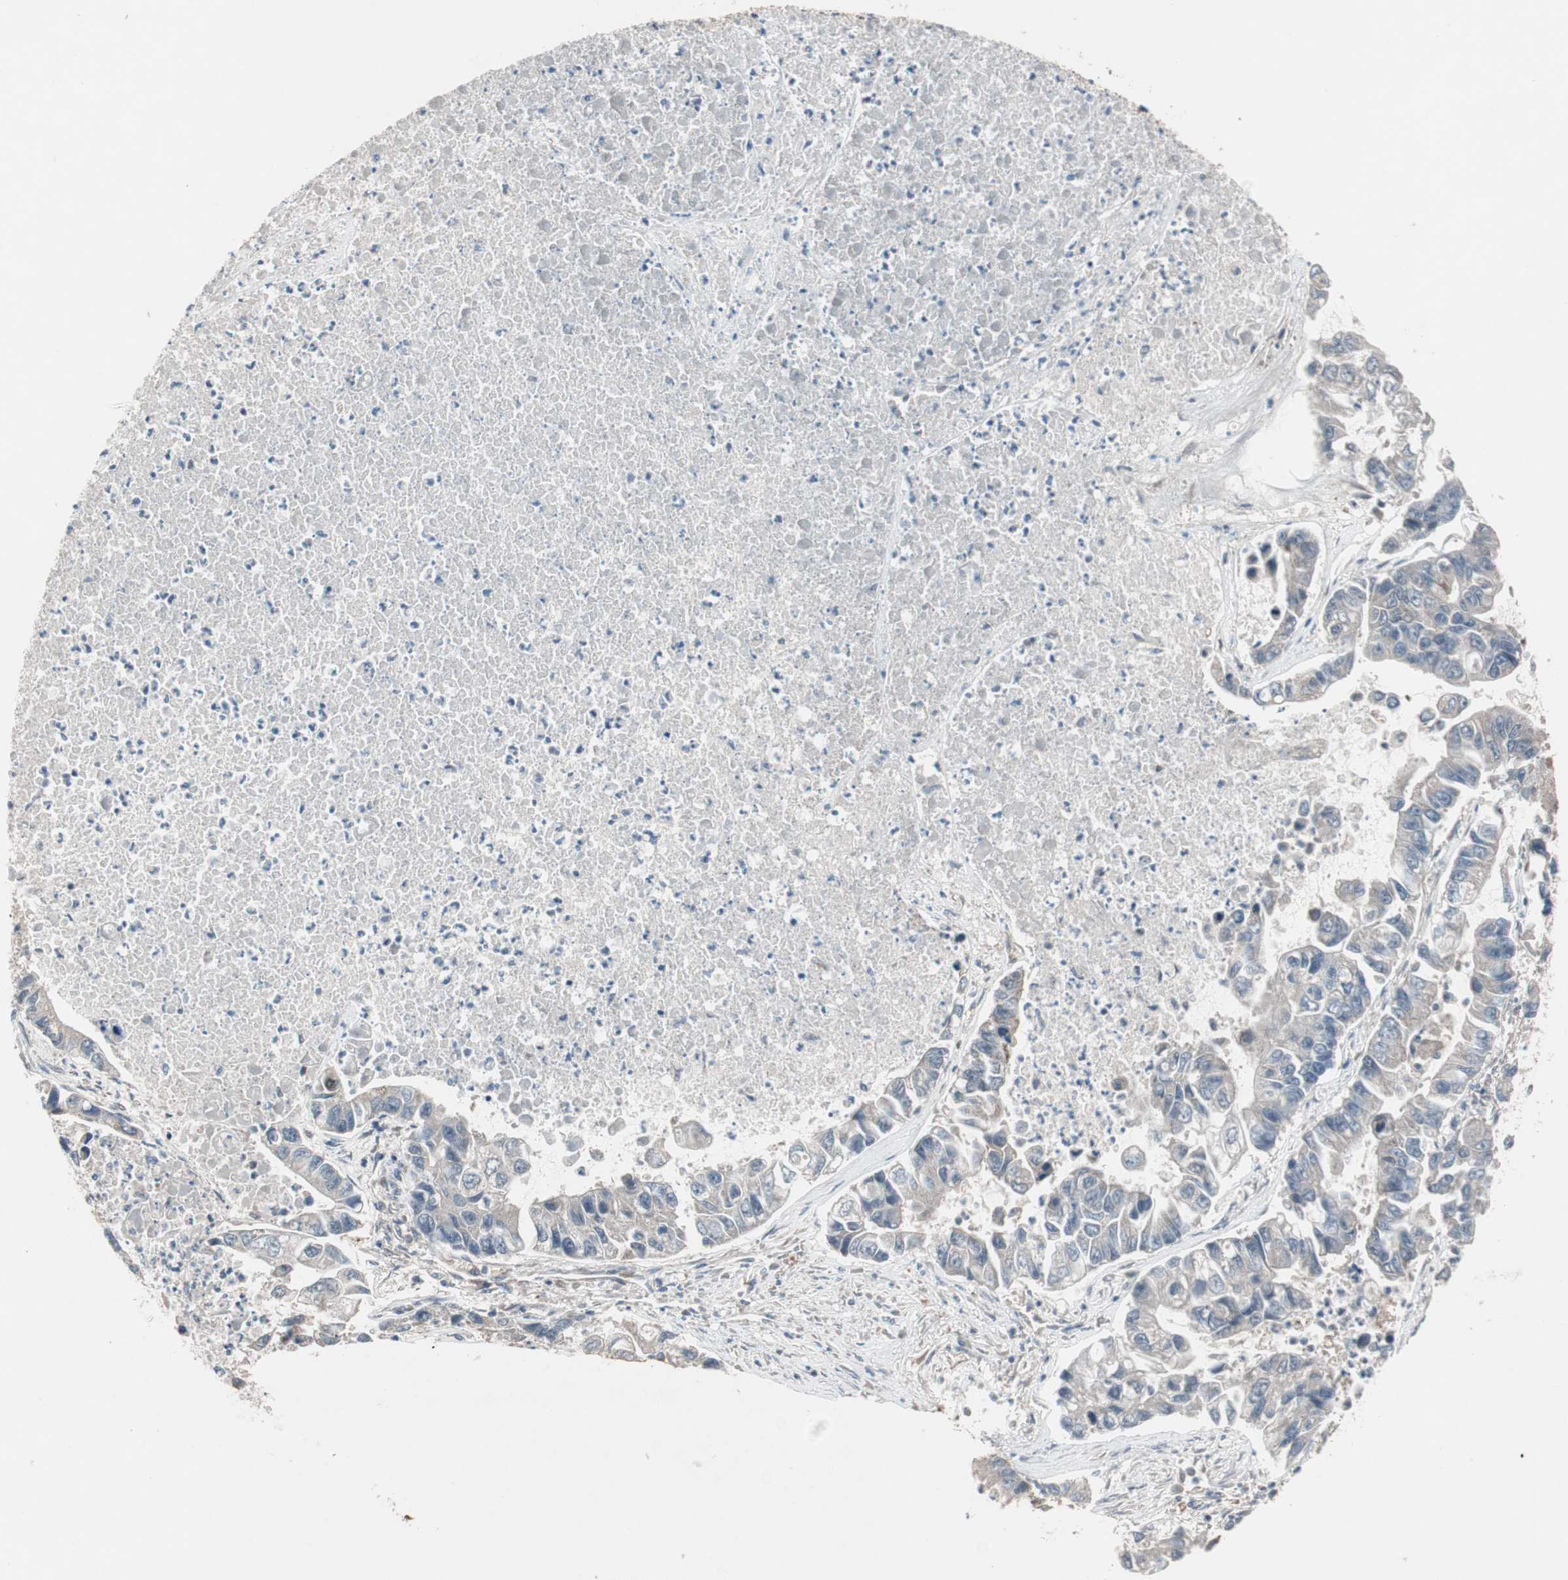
{"staining": {"intensity": "weak", "quantity": ">75%", "location": "cytoplasmic/membranous"}, "tissue": "lung cancer", "cell_type": "Tumor cells", "image_type": "cancer", "snomed": [{"axis": "morphology", "description": "Adenocarcinoma, NOS"}, {"axis": "topography", "description": "Lung"}], "caption": "Immunohistochemistry staining of lung cancer (adenocarcinoma), which exhibits low levels of weak cytoplasmic/membranous expression in about >75% of tumor cells indicating weak cytoplasmic/membranous protein positivity. The staining was performed using DAB (brown) for protein detection and nuclei were counterstained in hematoxylin (blue).", "gene": "PRKG2", "patient": {"sex": "female", "age": 51}}